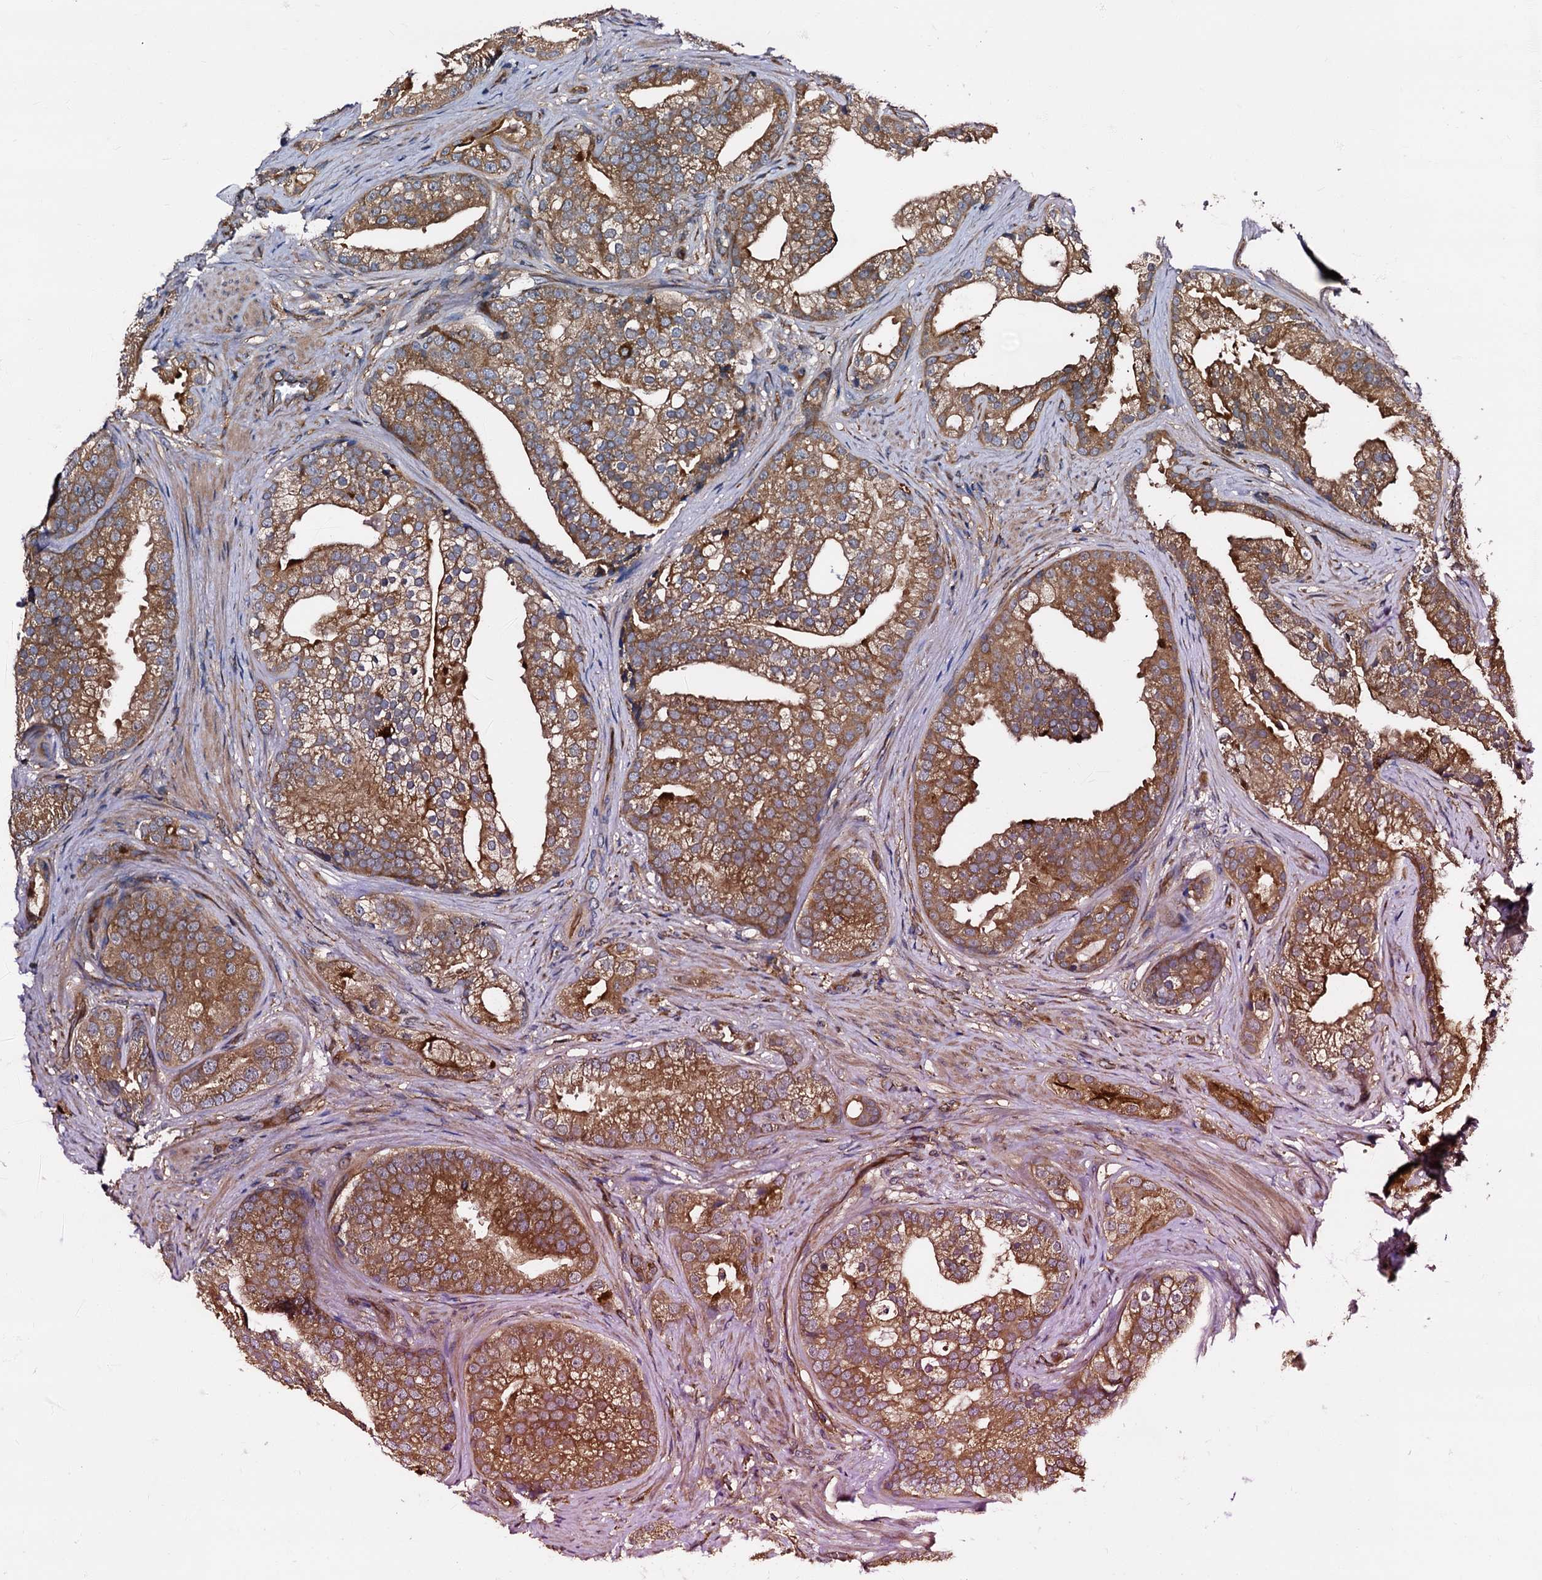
{"staining": {"intensity": "moderate", "quantity": ">75%", "location": "cytoplasmic/membranous"}, "tissue": "prostate cancer", "cell_type": "Tumor cells", "image_type": "cancer", "snomed": [{"axis": "morphology", "description": "Adenocarcinoma, Low grade"}, {"axis": "topography", "description": "Prostate"}], "caption": "An immunohistochemistry photomicrograph of tumor tissue is shown. Protein staining in brown labels moderate cytoplasmic/membranous positivity in prostate adenocarcinoma (low-grade) within tumor cells.", "gene": "PEX5", "patient": {"sex": "male", "age": 71}}